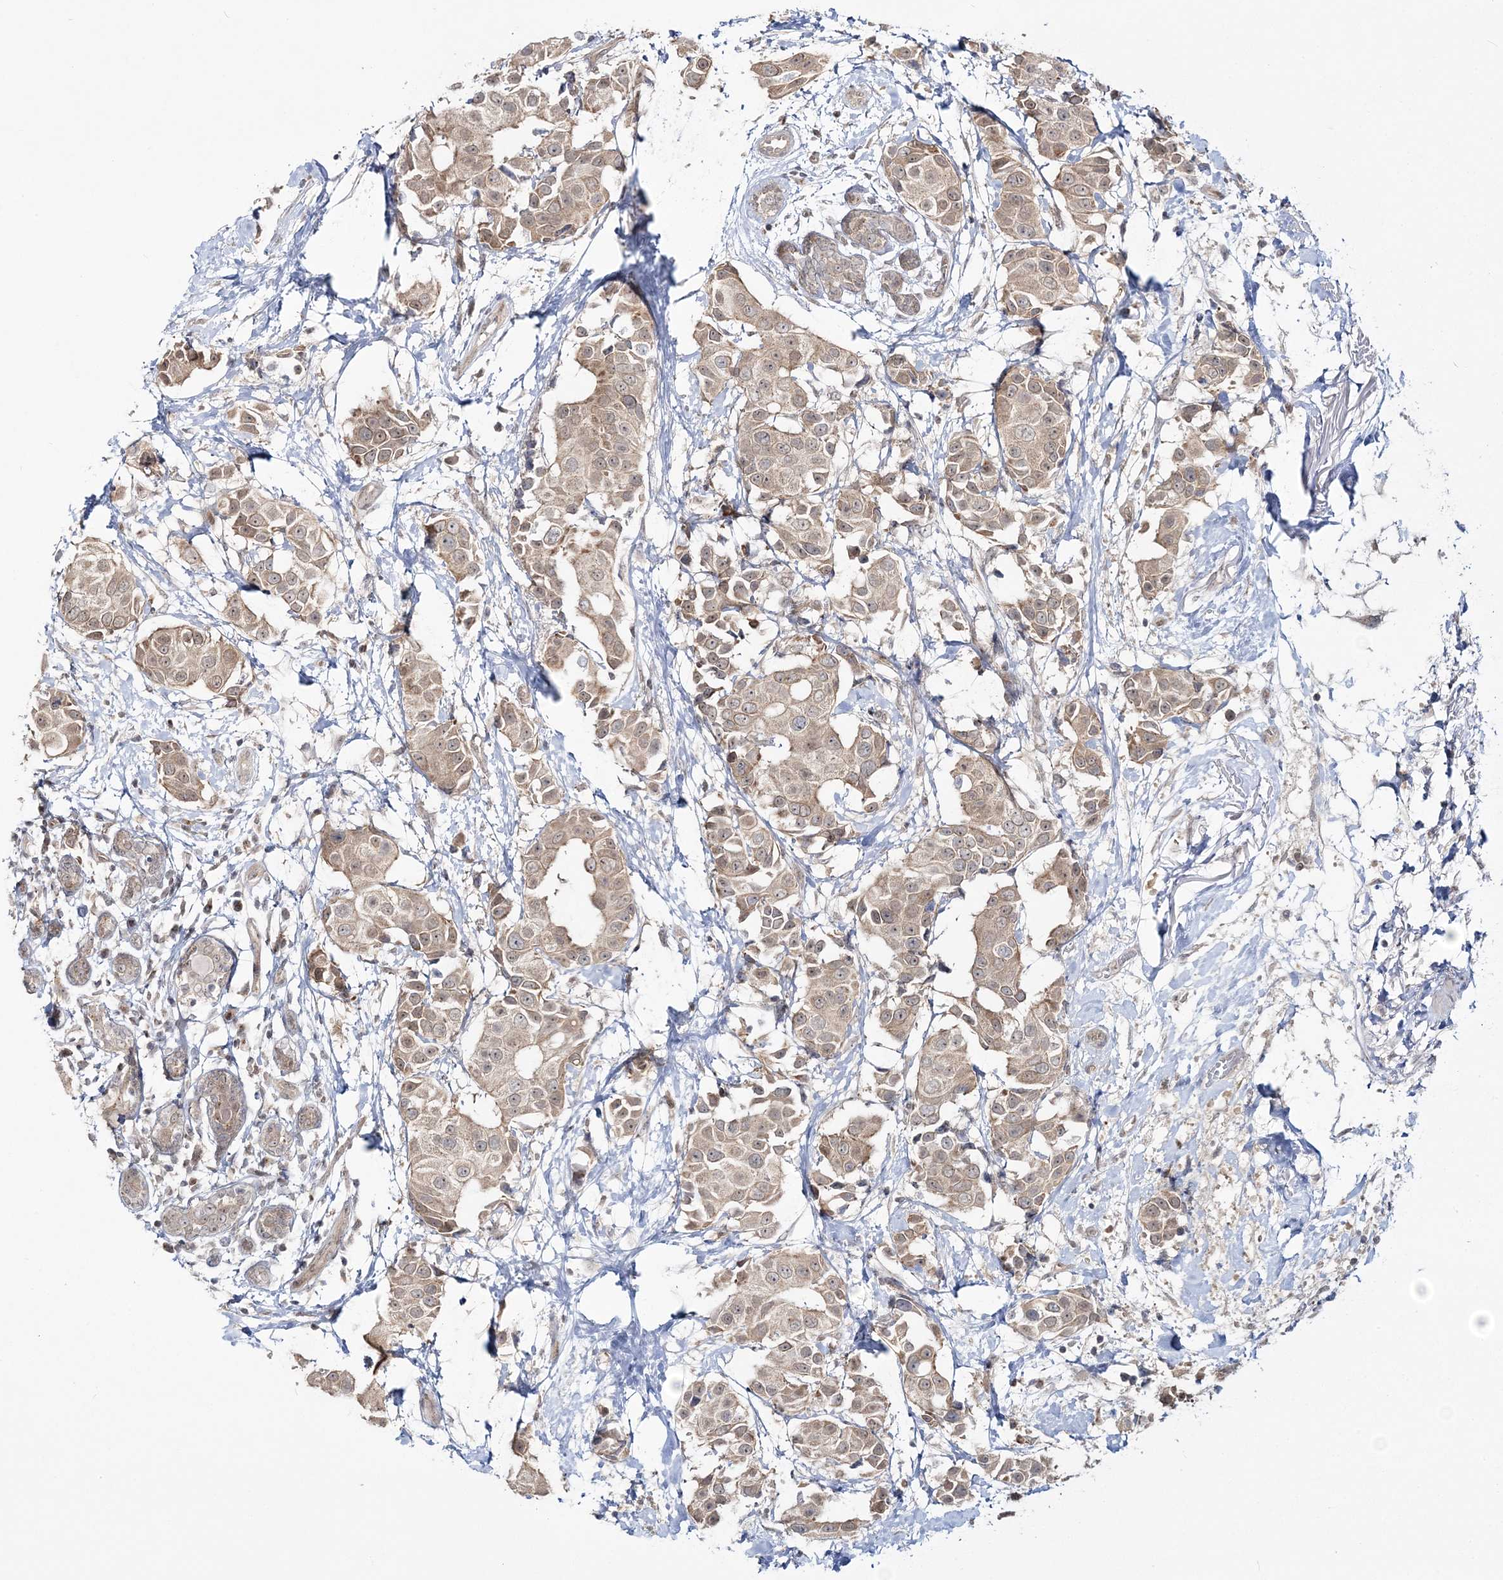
{"staining": {"intensity": "weak", "quantity": ">75%", "location": "cytoplasmic/membranous"}, "tissue": "breast cancer", "cell_type": "Tumor cells", "image_type": "cancer", "snomed": [{"axis": "morphology", "description": "Normal tissue, NOS"}, {"axis": "morphology", "description": "Duct carcinoma"}, {"axis": "topography", "description": "Breast"}], "caption": "A brown stain labels weak cytoplasmic/membranous expression of a protein in human breast intraductal carcinoma tumor cells. (IHC, brightfield microscopy, high magnification).", "gene": "ZFAND6", "patient": {"sex": "female", "age": 39}}